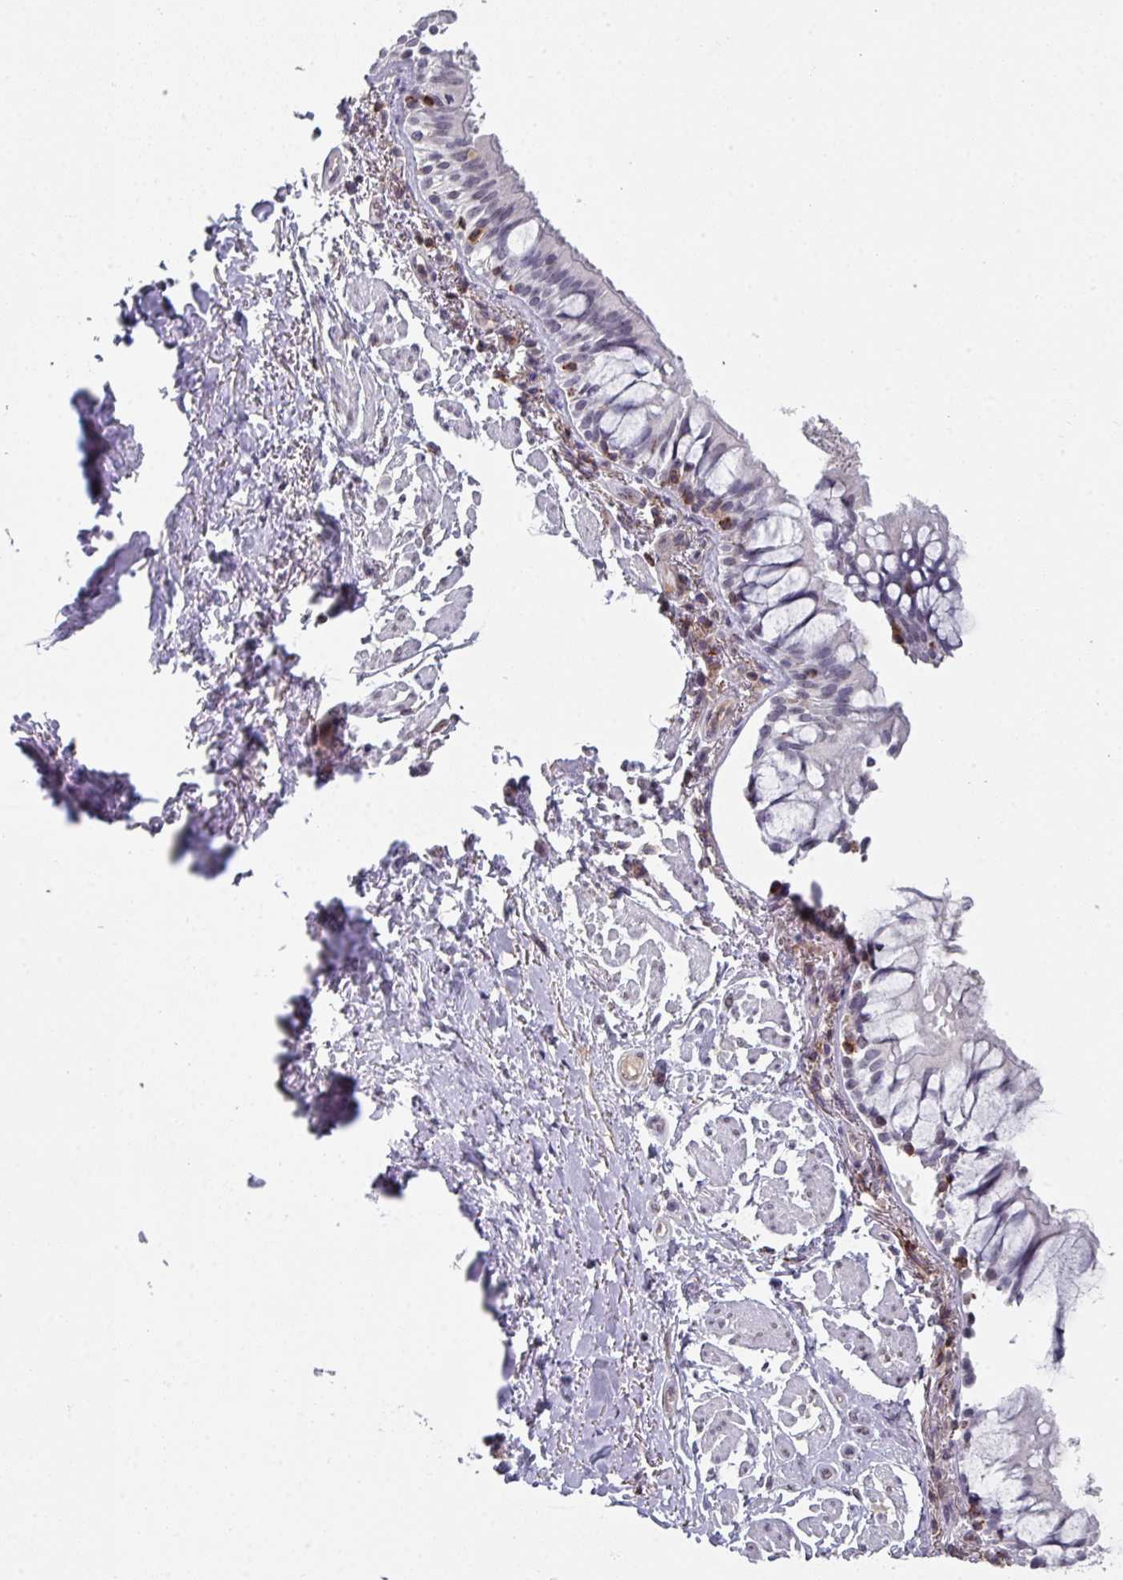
{"staining": {"intensity": "negative", "quantity": "none", "location": "none"}, "tissue": "bronchus", "cell_type": "Respiratory epithelial cells", "image_type": "normal", "snomed": [{"axis": "morphology", "description": "Normal tissue, NOS"}, {"axis": "topography", "description": "Bronchus"}], "caption": "Bronchus stained for a protein using immunohistochemistry (IHC) shows no expression respiratory epithelial cells.", "gene": "RASAL3", "patient": {"sex": "male", "age": 70}}